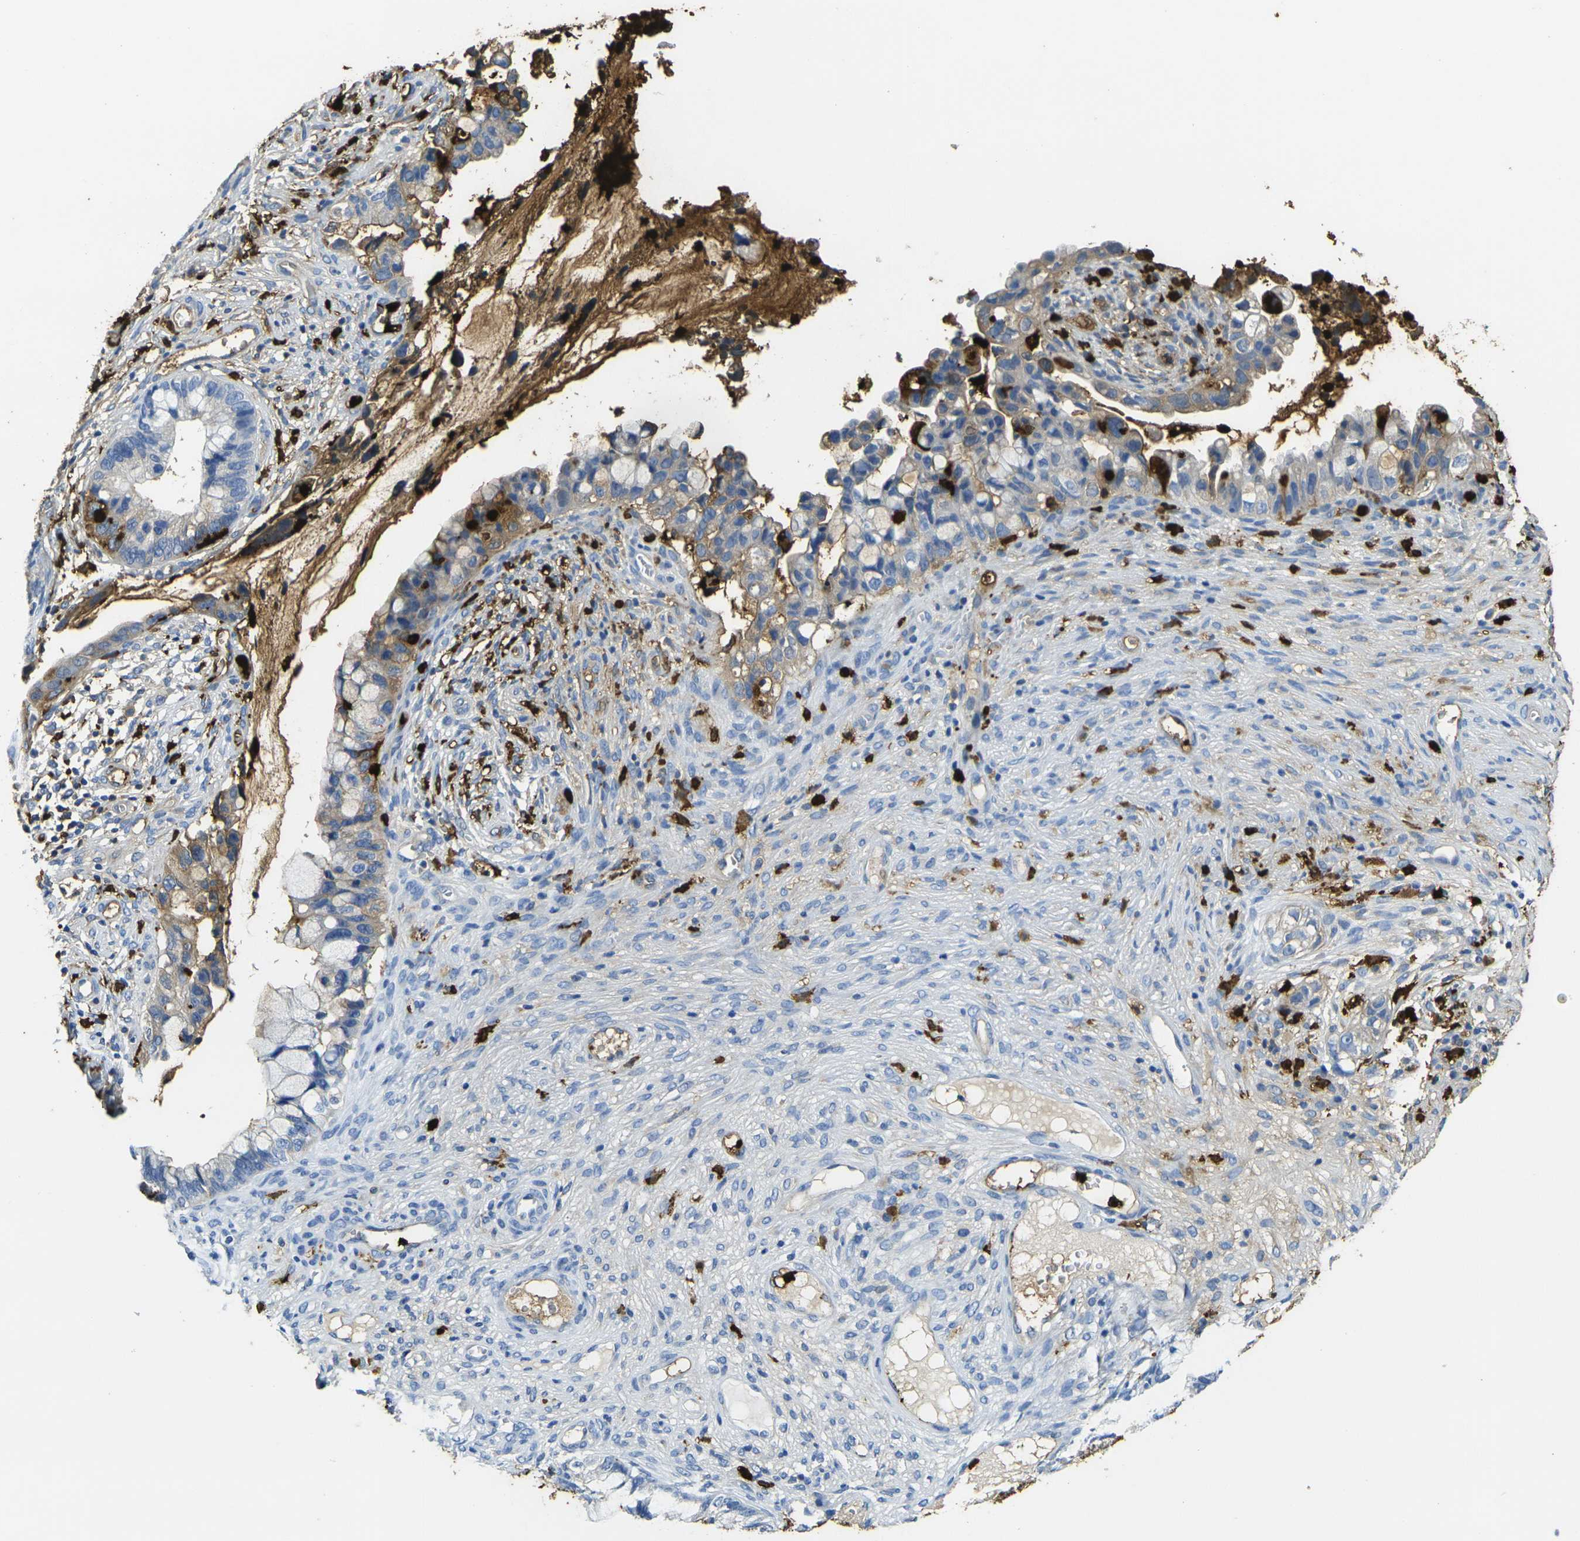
{"staining": {"intensity": "moderate", "quantity": "<25%", "location": "cytoplasmic/membranous"}, "tissue": "cervical cancer", "cell_type": "Tumor cells", "image_type": "cancer", "snomed": [{"axis": "morphology", "description": "Adenocarcinoma, NOS"}, {"axis": "topography", "description": "Cervix"}], "caption": "DAB (3,3'-diaminobenzidine) immunohistochemical staining of human cervical cancer shows moderate cytoplasmic/membranous protein expression in about <25% of tumor cells. (Stains: DAB in brown, nuclei in blue, Microscopy: brightfield microscopy at high magnification).", "gene": "S100A9", "patient": {"sex": "female", "age": 44}}